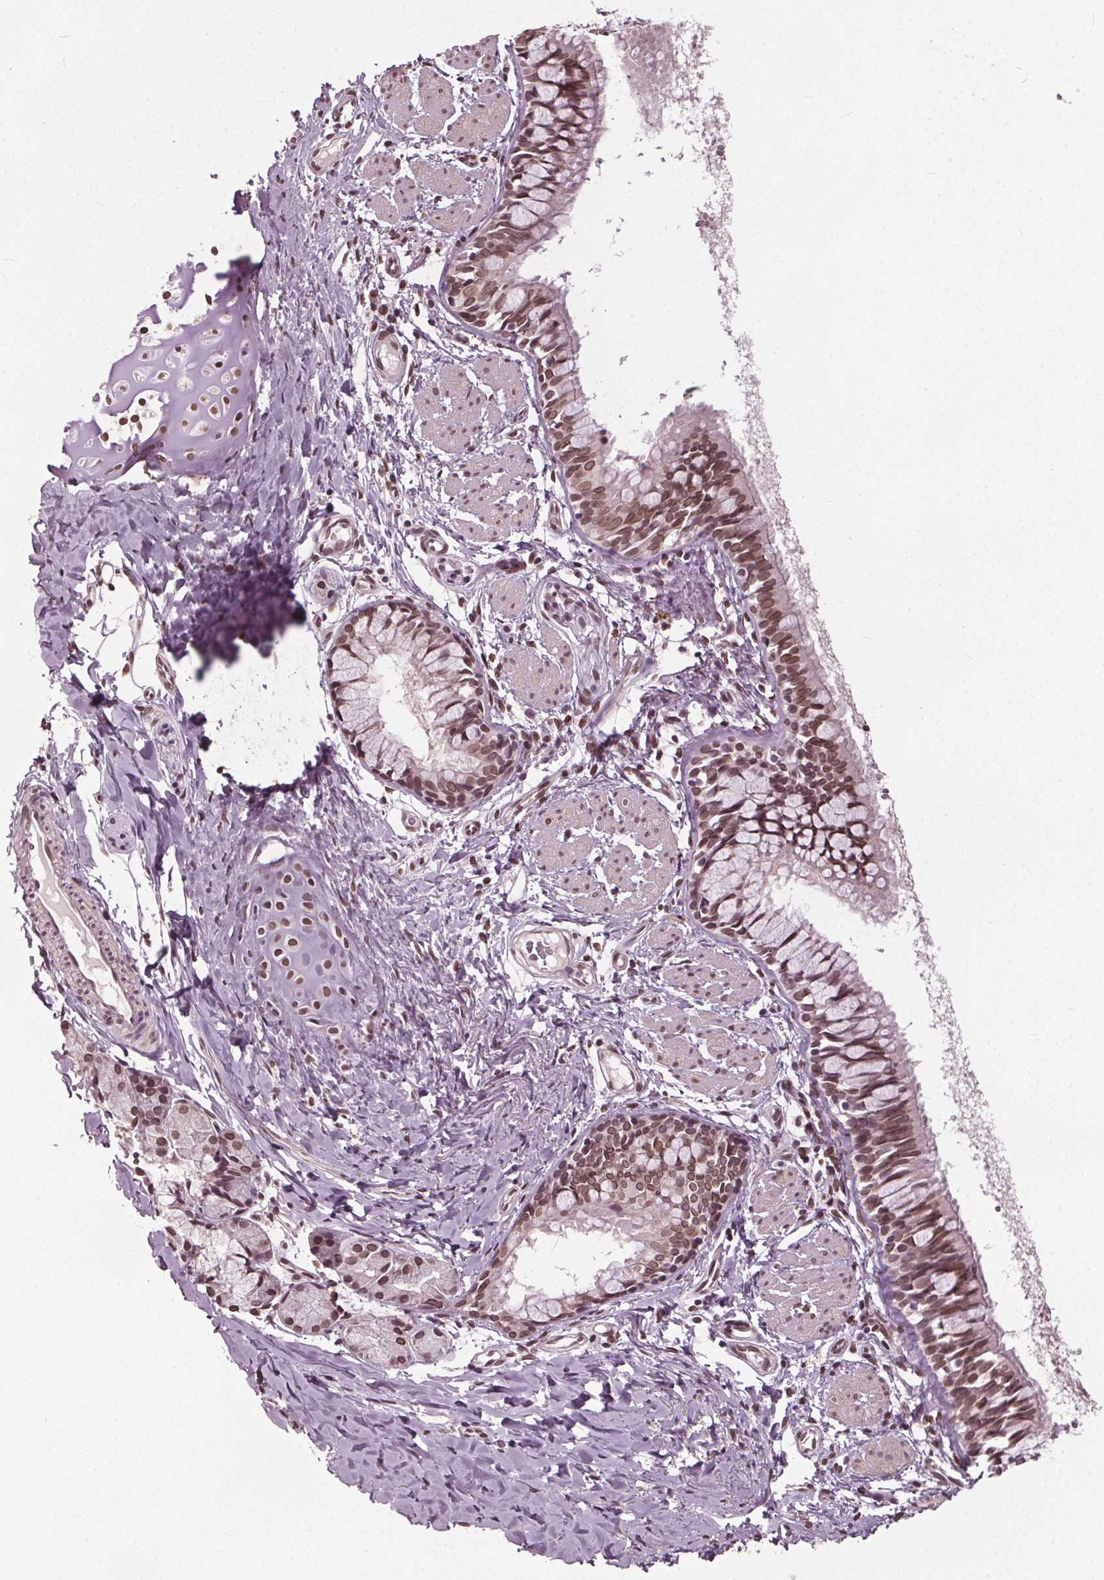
{"staining": {"intensity": "moderate", "quantity": ">75%", "location": "cytoplasmic/membranous,nuclear"}, "tissue": "bronchus", "cell_type": "Respiratory epithelial cells", "image_type": "normal", "snomed": [{"axis": "morphology", "description": "Normal tissue, NOS"}, {"axis": "topography", "description": "Bronchus"}], "caption": "Bronchus stained for a protein exhibits moderate cytoplasmic/membranous,nuclear positivity in respiratory epithelial cells.", "gene": "TTC39C", "patient": {"sex": "male", "age": 1}}